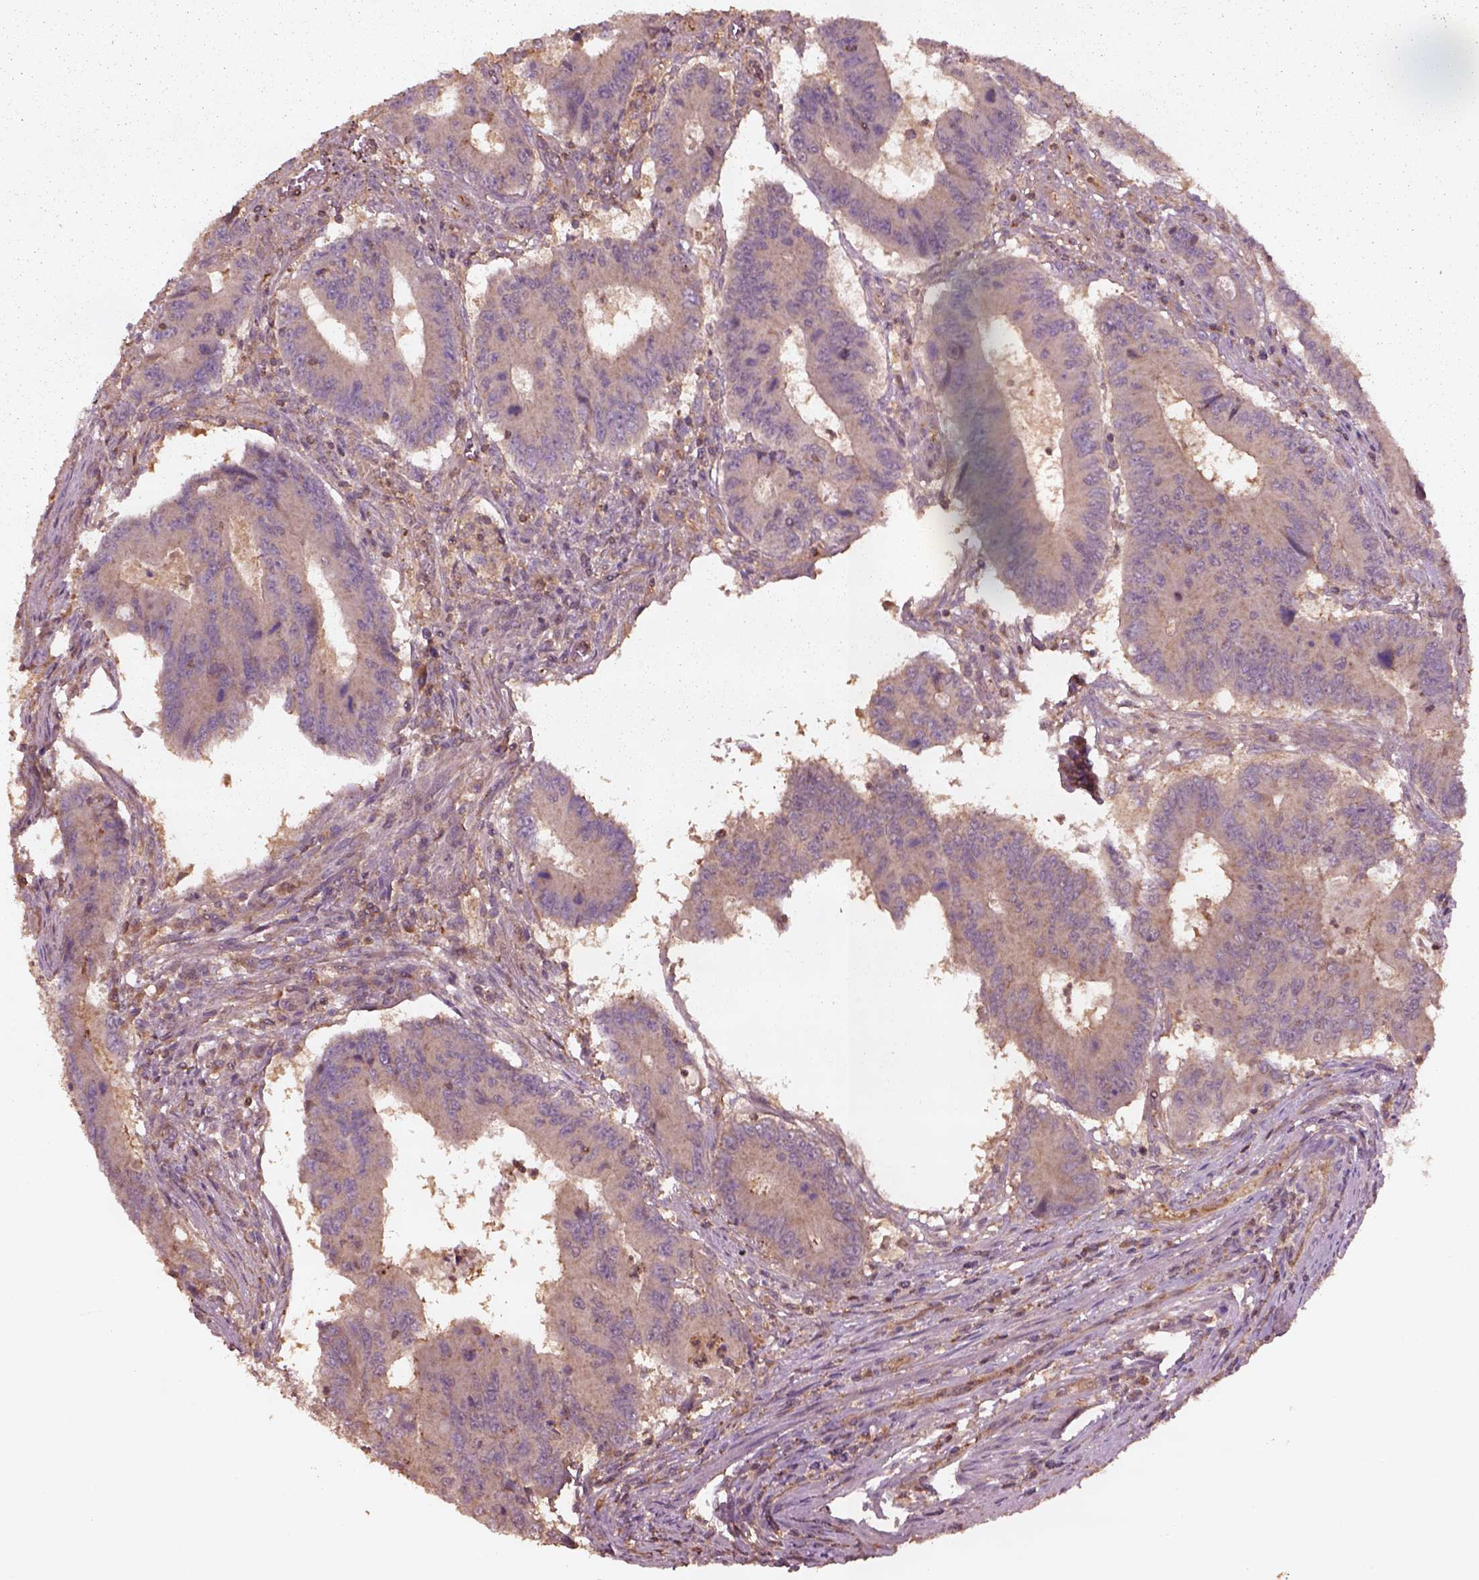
{"staining": {"intensity": "weak", "quantity": ">75%", "location": "cytoplasmic/membranous"}, "tissue": "colorectal cancer", "cell_type": "Tumor cells", "image_type": "cancer", "snomed": [{"axis": "morphology", "description": "Adenocarcinoma, NOS"}, {"axis": "topography", "description": "Colon"}], "caption": "Colorectal cancer tissue shows weak cytoplasmic/membranous expression in about >75% of tumor cells, visualized by immunohistochemistry.", "gene": "TRADD", "patient": {"sex": "male", "age": 53}}